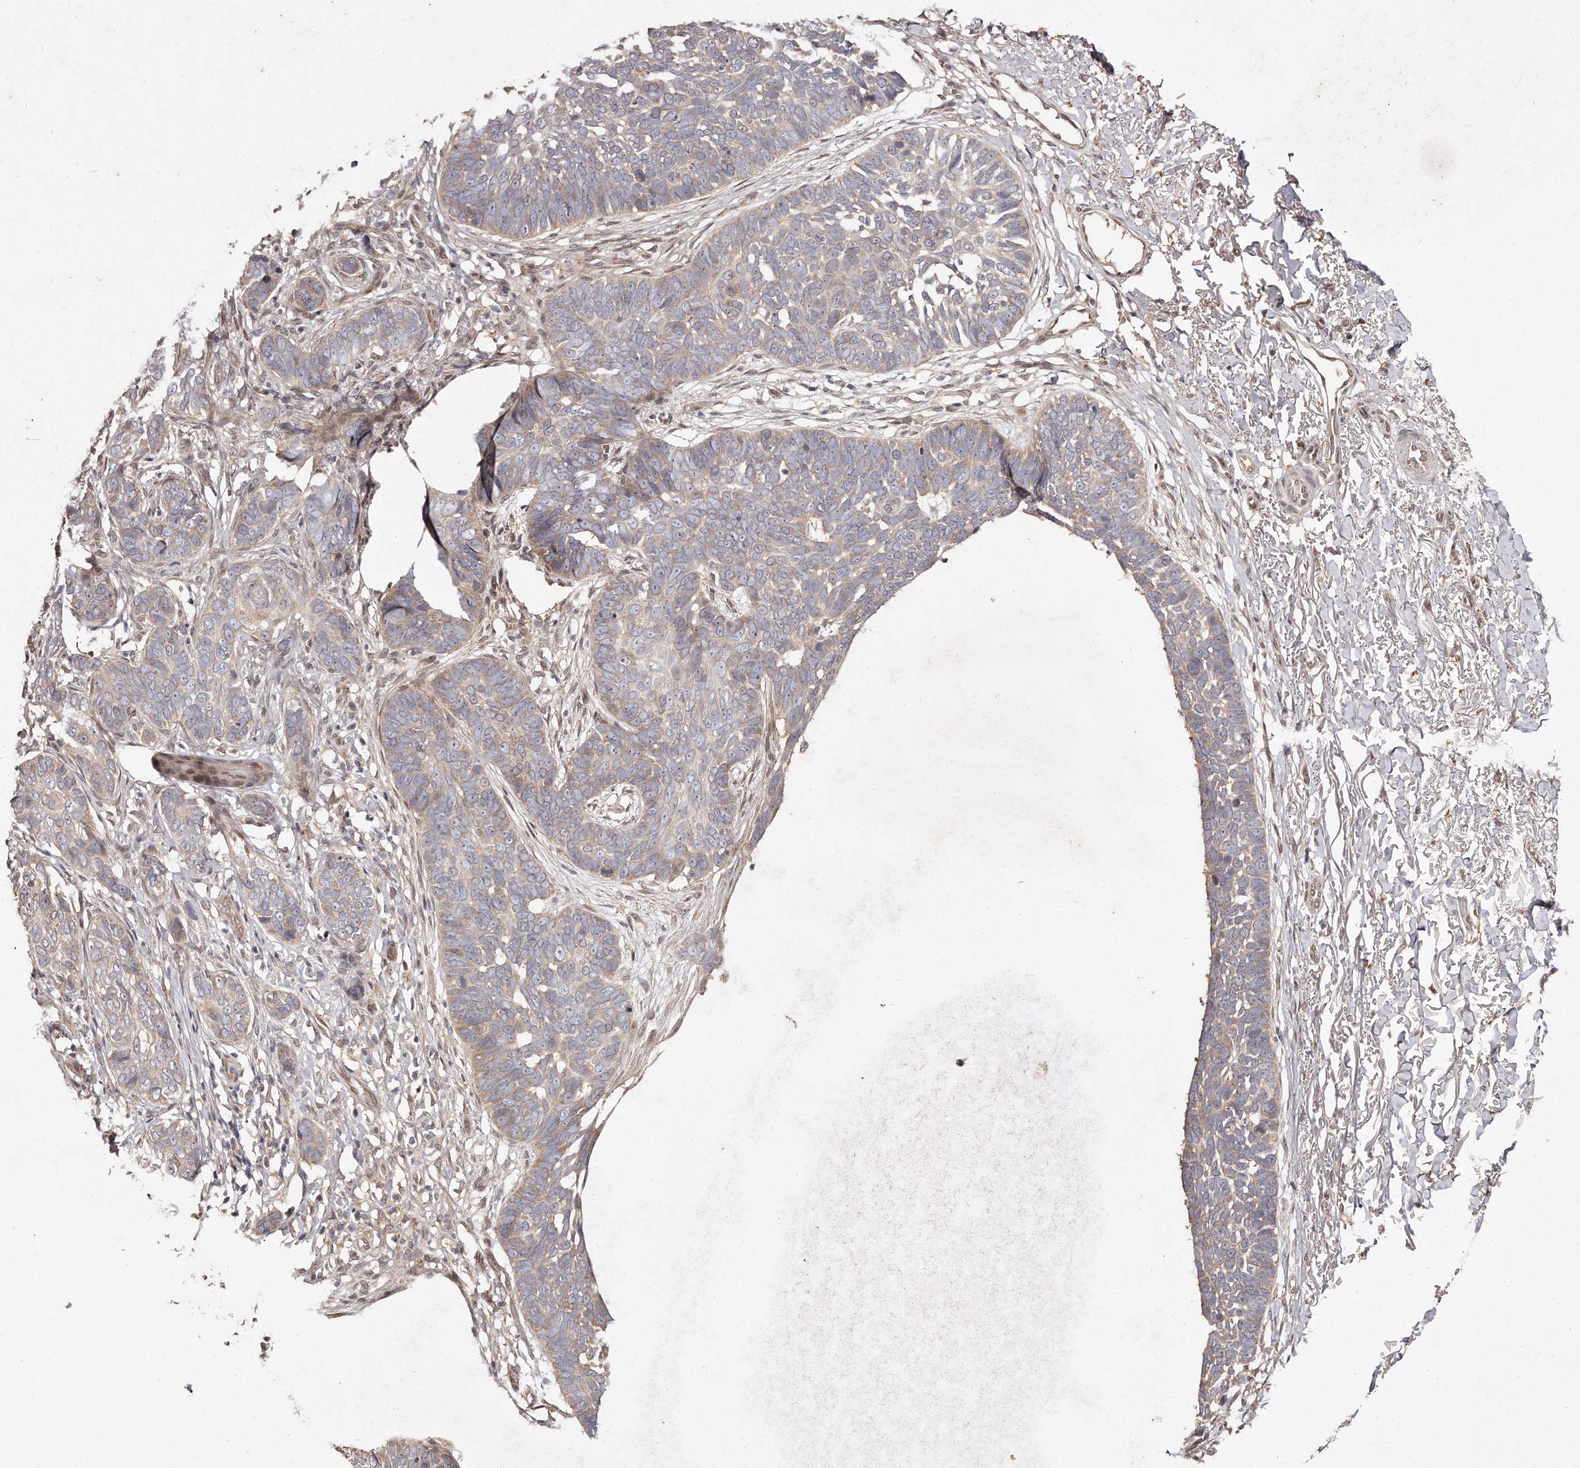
{"staining": {"intensity": "weak", "quantity": "25%-75%", "location": "cytoplasmic/membranous"}, "tissue": "skin cancer", "cell_type": "Tumor cells", "image_type": "cancer", "snomed": [{"axis": "morphology", "description": "Normal tissue, NOS"}, {"axis": "morphology", "description": "Basal cell carcinoma"}, {"axis": "topography", "description": "Skin"}], "caption": "Skin cancer was stained to show a protein in brown. There is low levels of weak cytoplasmic/membranous staining in approximately 25%-75% of tumor cells. Ihc stains the protein of interest in brown and the nuclei are stained blue.", "gene": "HASPIN", "patient": {"sex": "male", "age": 77}}